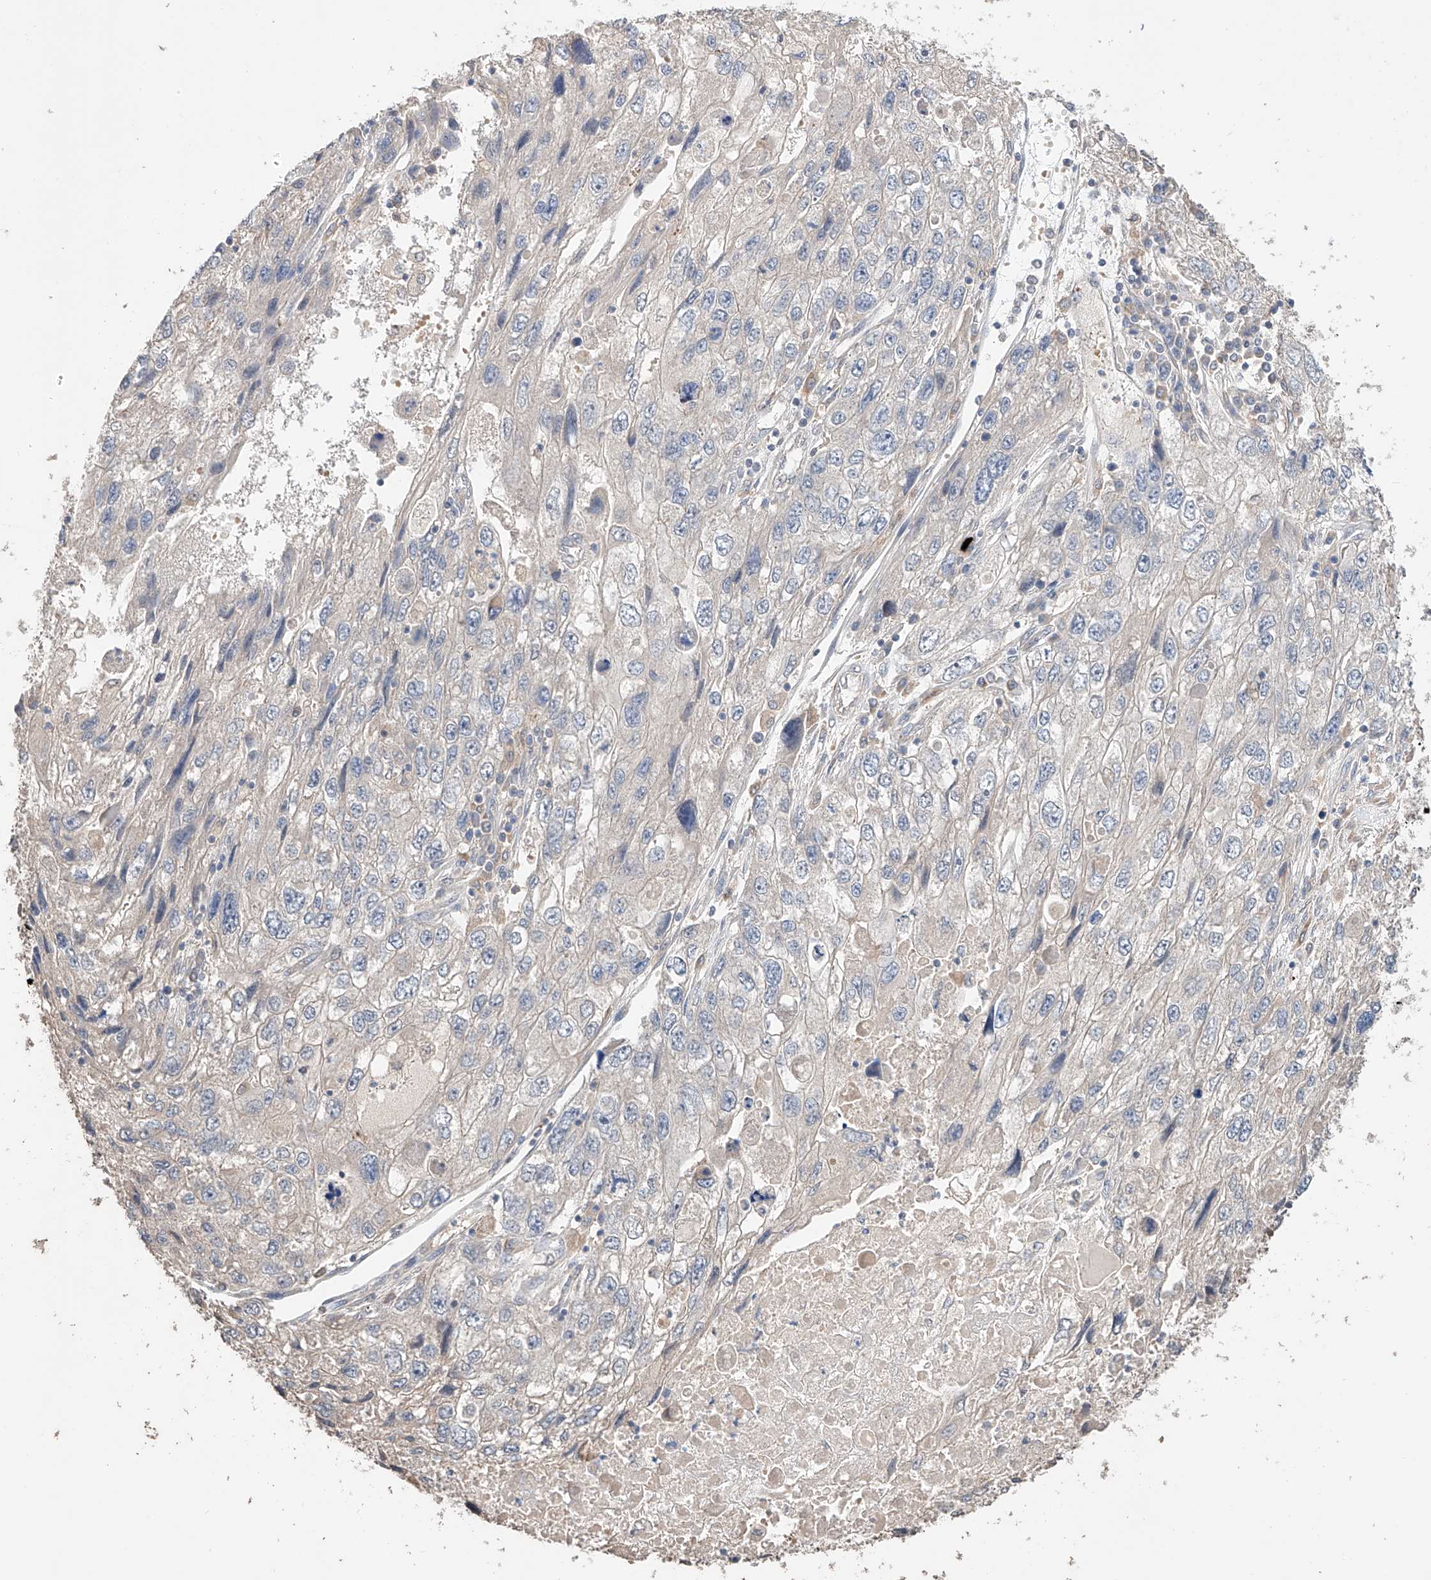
{"staining": {"intensity": "negative", "quantity": "none", "location": "none"}, "tissue": "endometrial cancer", "cell_type": "Tumor cells", "image_type": "cancer", "snomed": [{"axis": "morphology", "description": "Adenocarcinoma, NOS"}, {"axis": "topography", "description": "Endometrium"}], "caption": "Immunohistochemistry (IHC) micrograph of endometrial adenocarcinoma stained for a protein (brown), which shows no positivity in tumor cells.", "gene": "ZFHX2", "patient": {"sex": "female", "age": 49}}